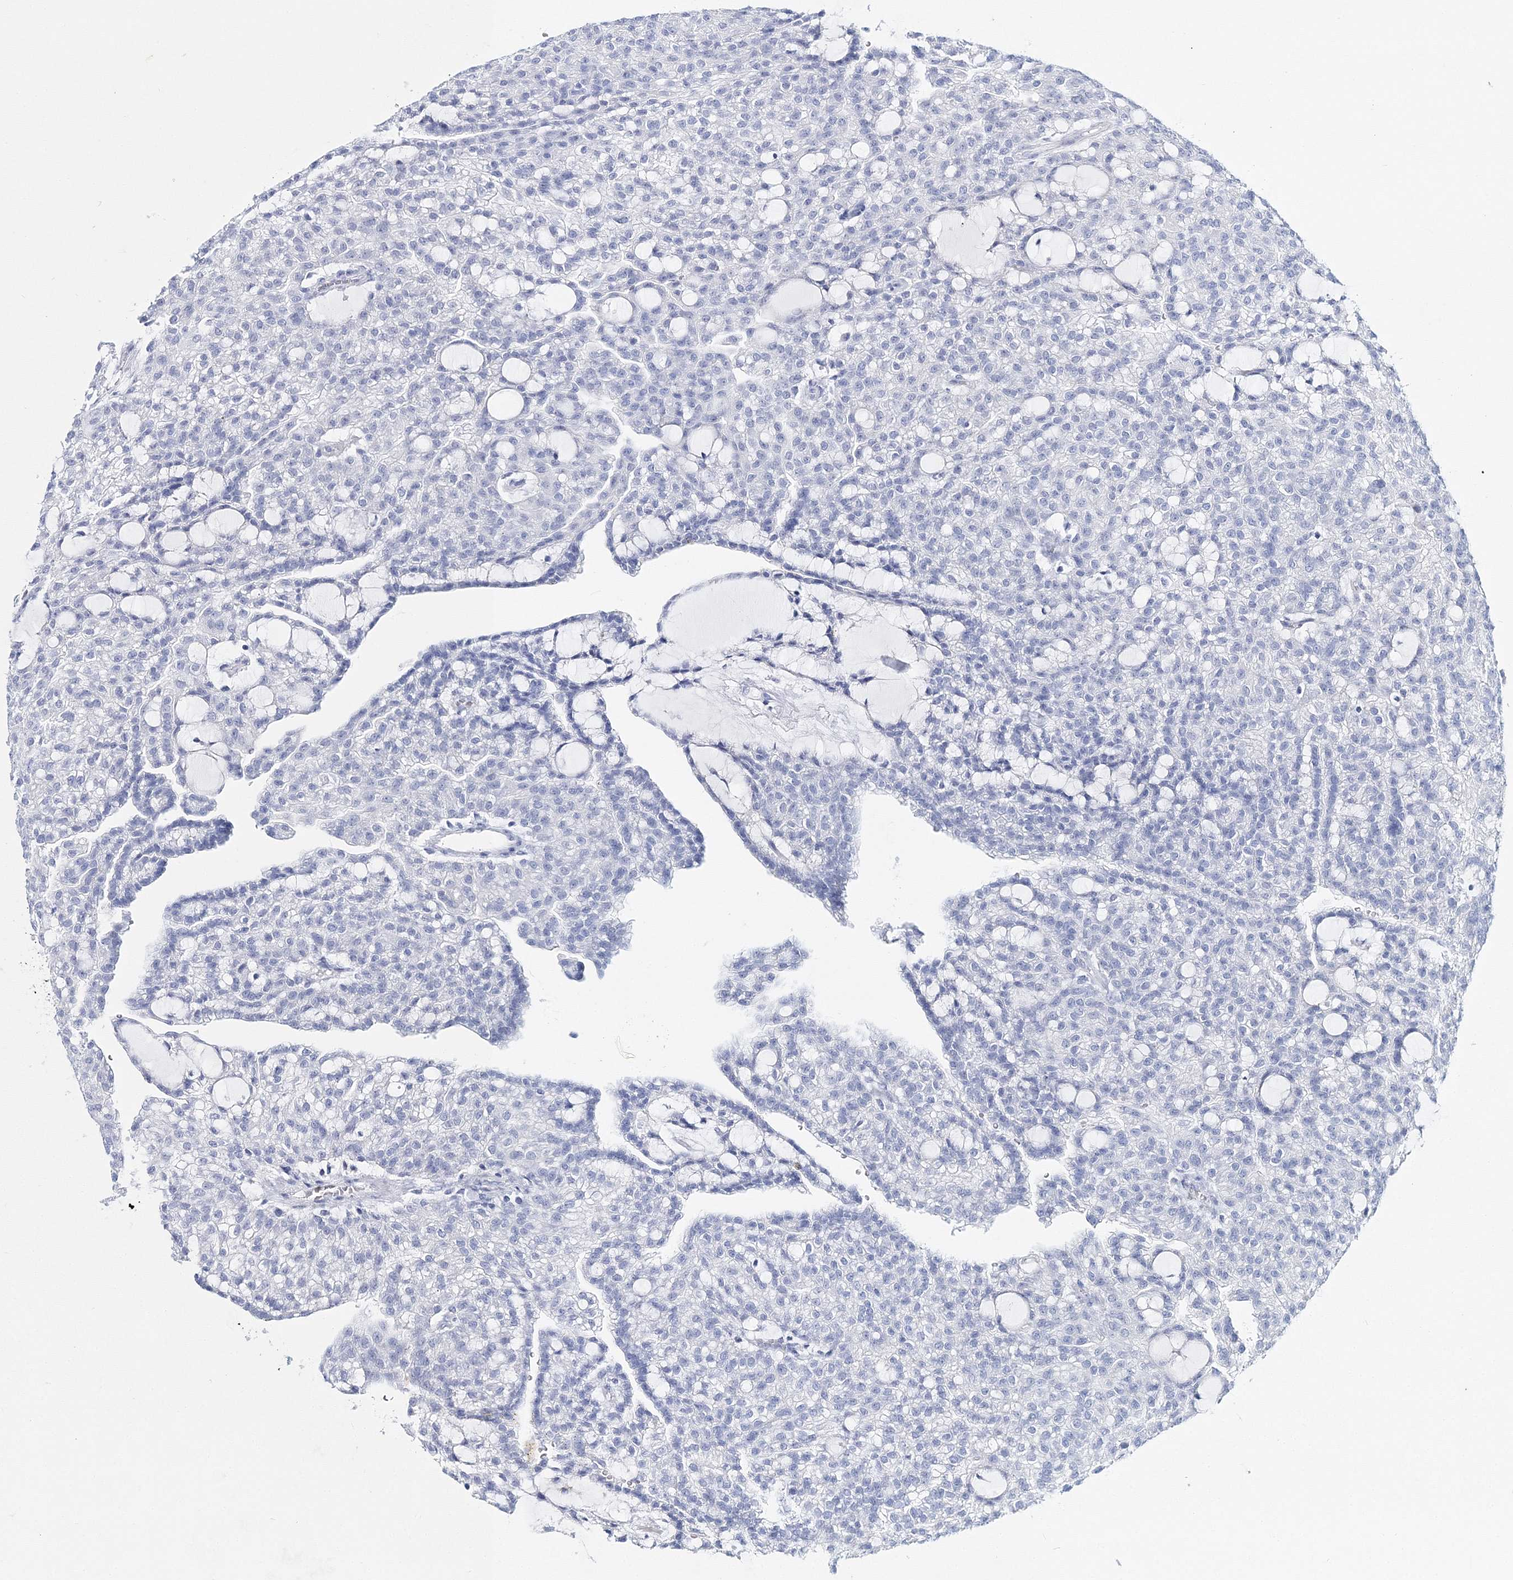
{"staining": {"intensity": "negative", "quantity": "none", "location": "none"}, "tissue": "renal cancer", "cell_type": "Tumor cells", "image_type": "cancer", "snomed": [{"axis": "morphology", "description": "Adenocarcinoma, NOS"}, {"axis": "topography", "description": "Kidney"}], "caption": "DAB (3,3'-diaminobenzidine) immunohistochemical staining of human renal cancer reveals no significant positivity in tumor cells.", "gene": "MYOZ2", "patient": {"sex": "male", "age": 63}}